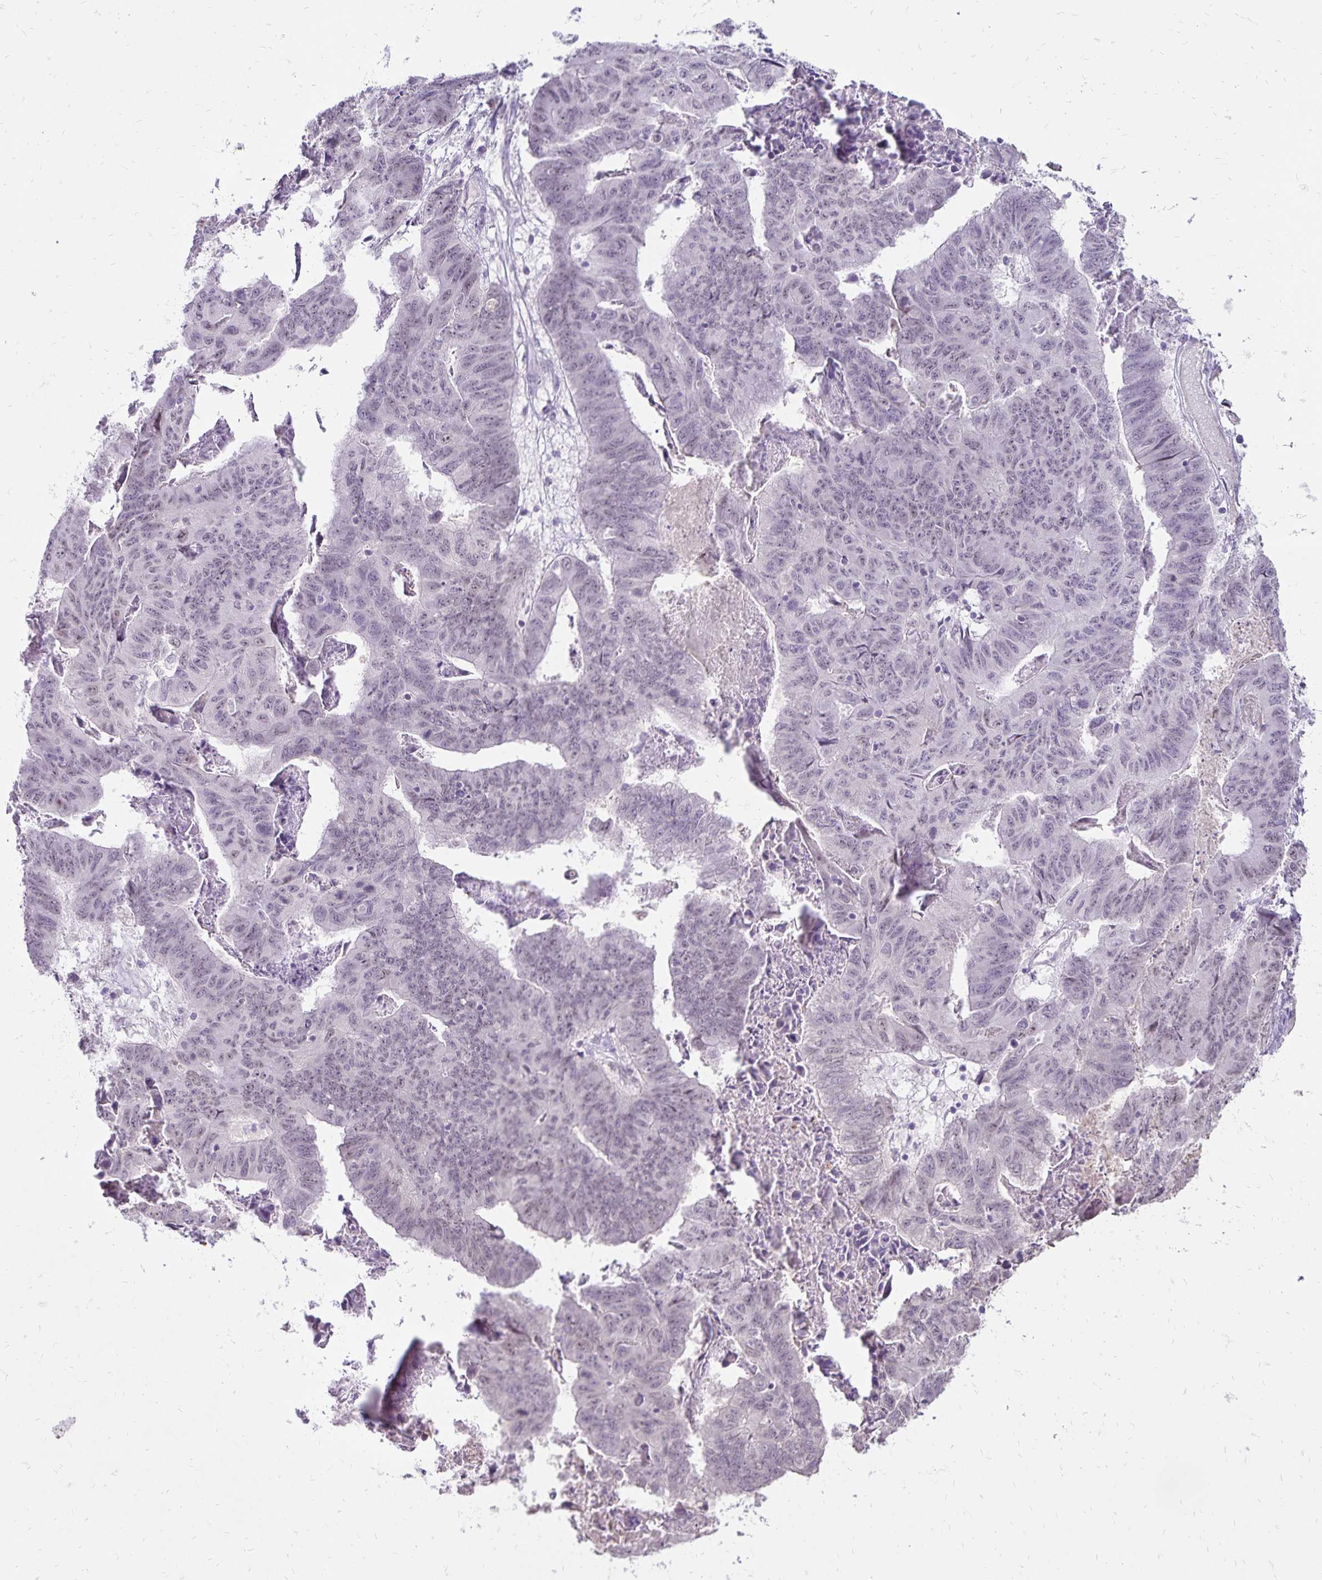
{"staining": {"intensity": "negative", "quantity": "none", "location": "none"}, "tissue": "stomach cancer", "cell_type": "Tumor cells", "image_type": "cancer", "snomed": [{"axis": "morphology", "description": "Adenocarcinoma, NOS"}, {"axis": "topography", "description": "Stomach, lower"}], "caption": "A micrograph of human stomach cancer is negative for staining in tumor cells.", "gene": "POLB", "patient": {"sex": "male", "age": 77}}